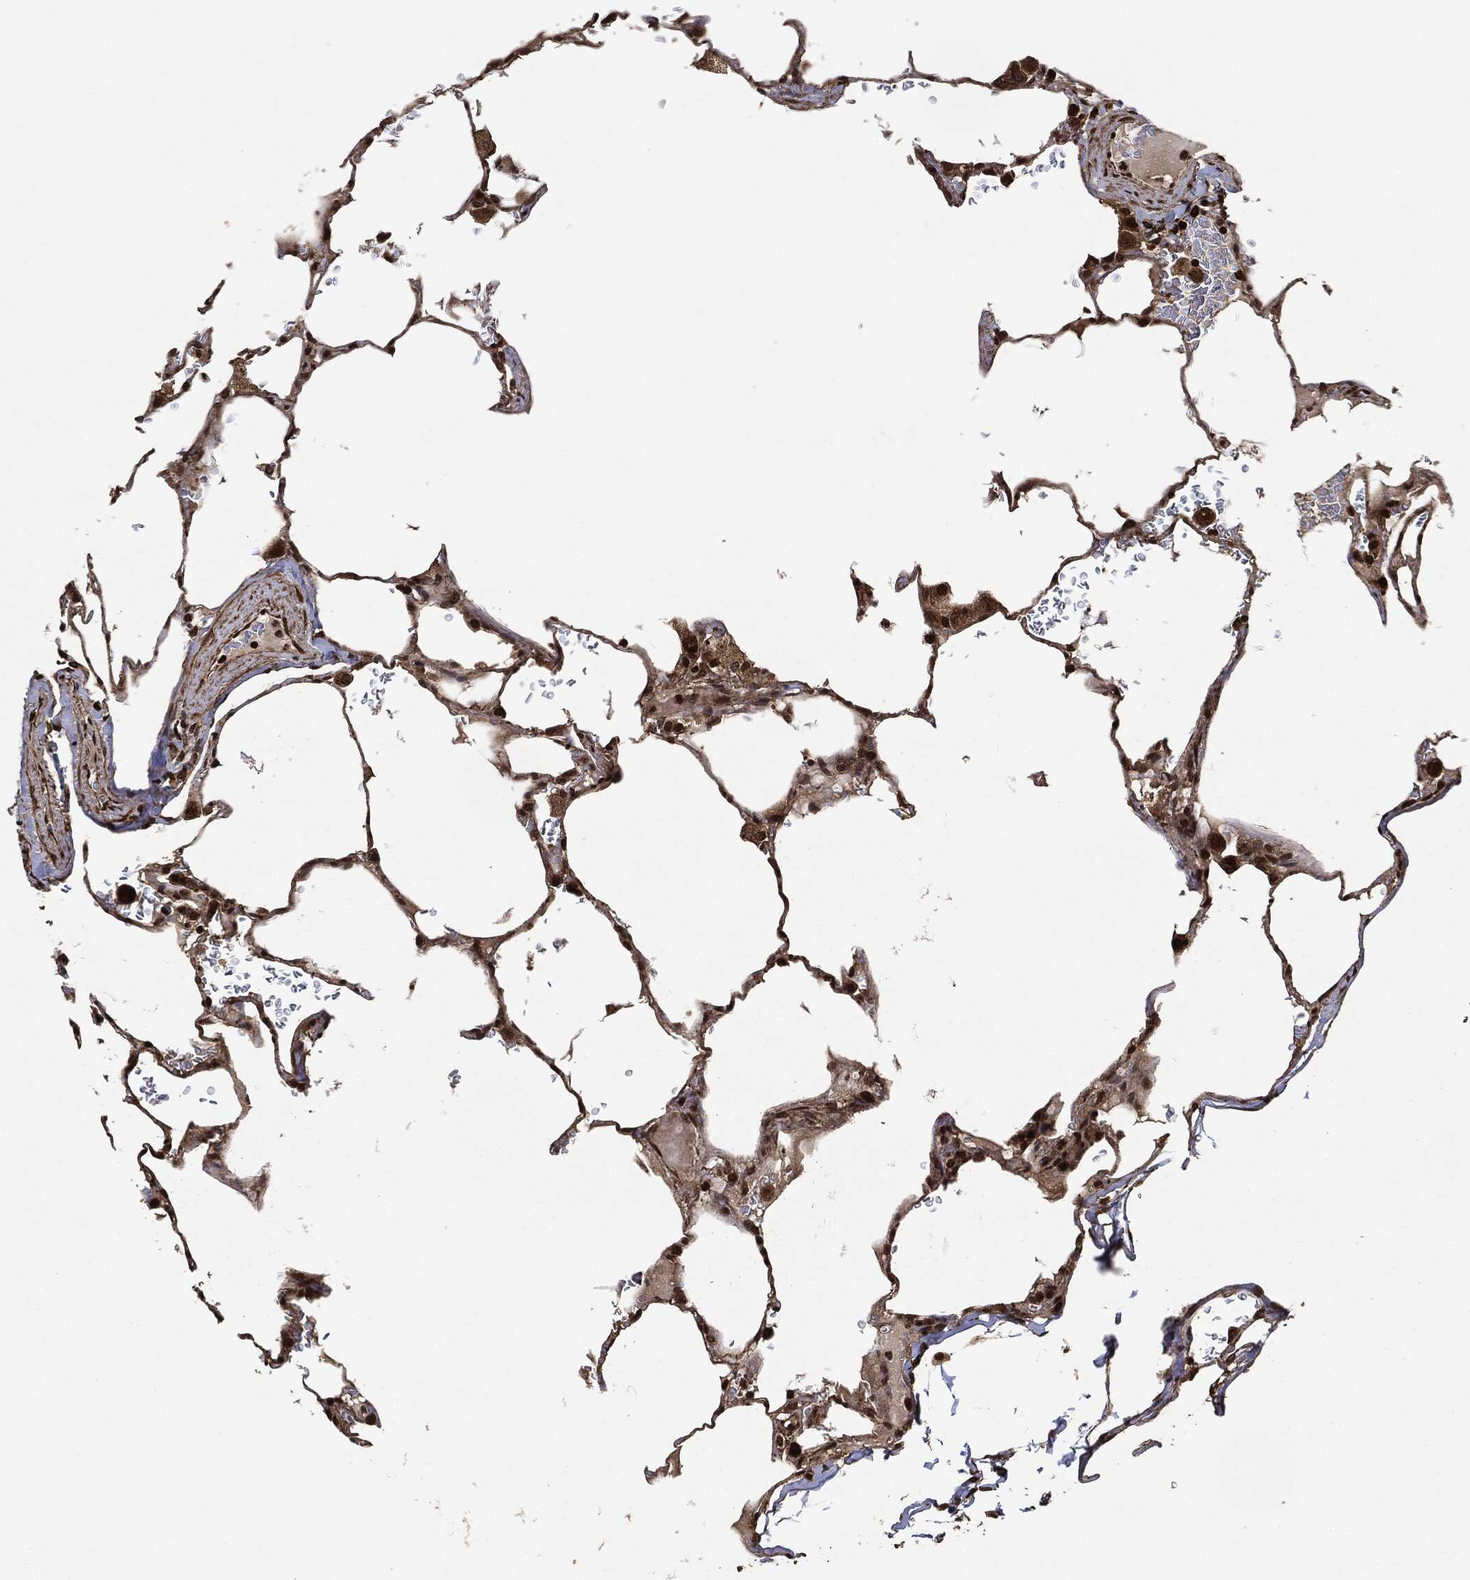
{"staining": {"intensity": "moderate", "quantity": ">75%", "location": "nuclear"}, "tissue": "lung", "cell_type": "Alveolar cells", "image_type": "normal", "snomed": [{"axis": "morphology", "description": "Normal tissue, NOS"}, {"axis": "morphology", "description": "Adenocarcinoma, metastatic, NOS"}, {"axis": "topography", "description": "Lung"}], "caption": "Immunohistochemistry of benign human lung exhibits medium levels of moderate nuclear positivity in about >75% of alveolar cells. The staining was performed using DAB to visualize the protein expression in brown, while the nuclei were stained in blue with hematoxylin (Magnification: 20x).", "gene": "PDK1", "patient": {"sex": "male", "age": 45}}